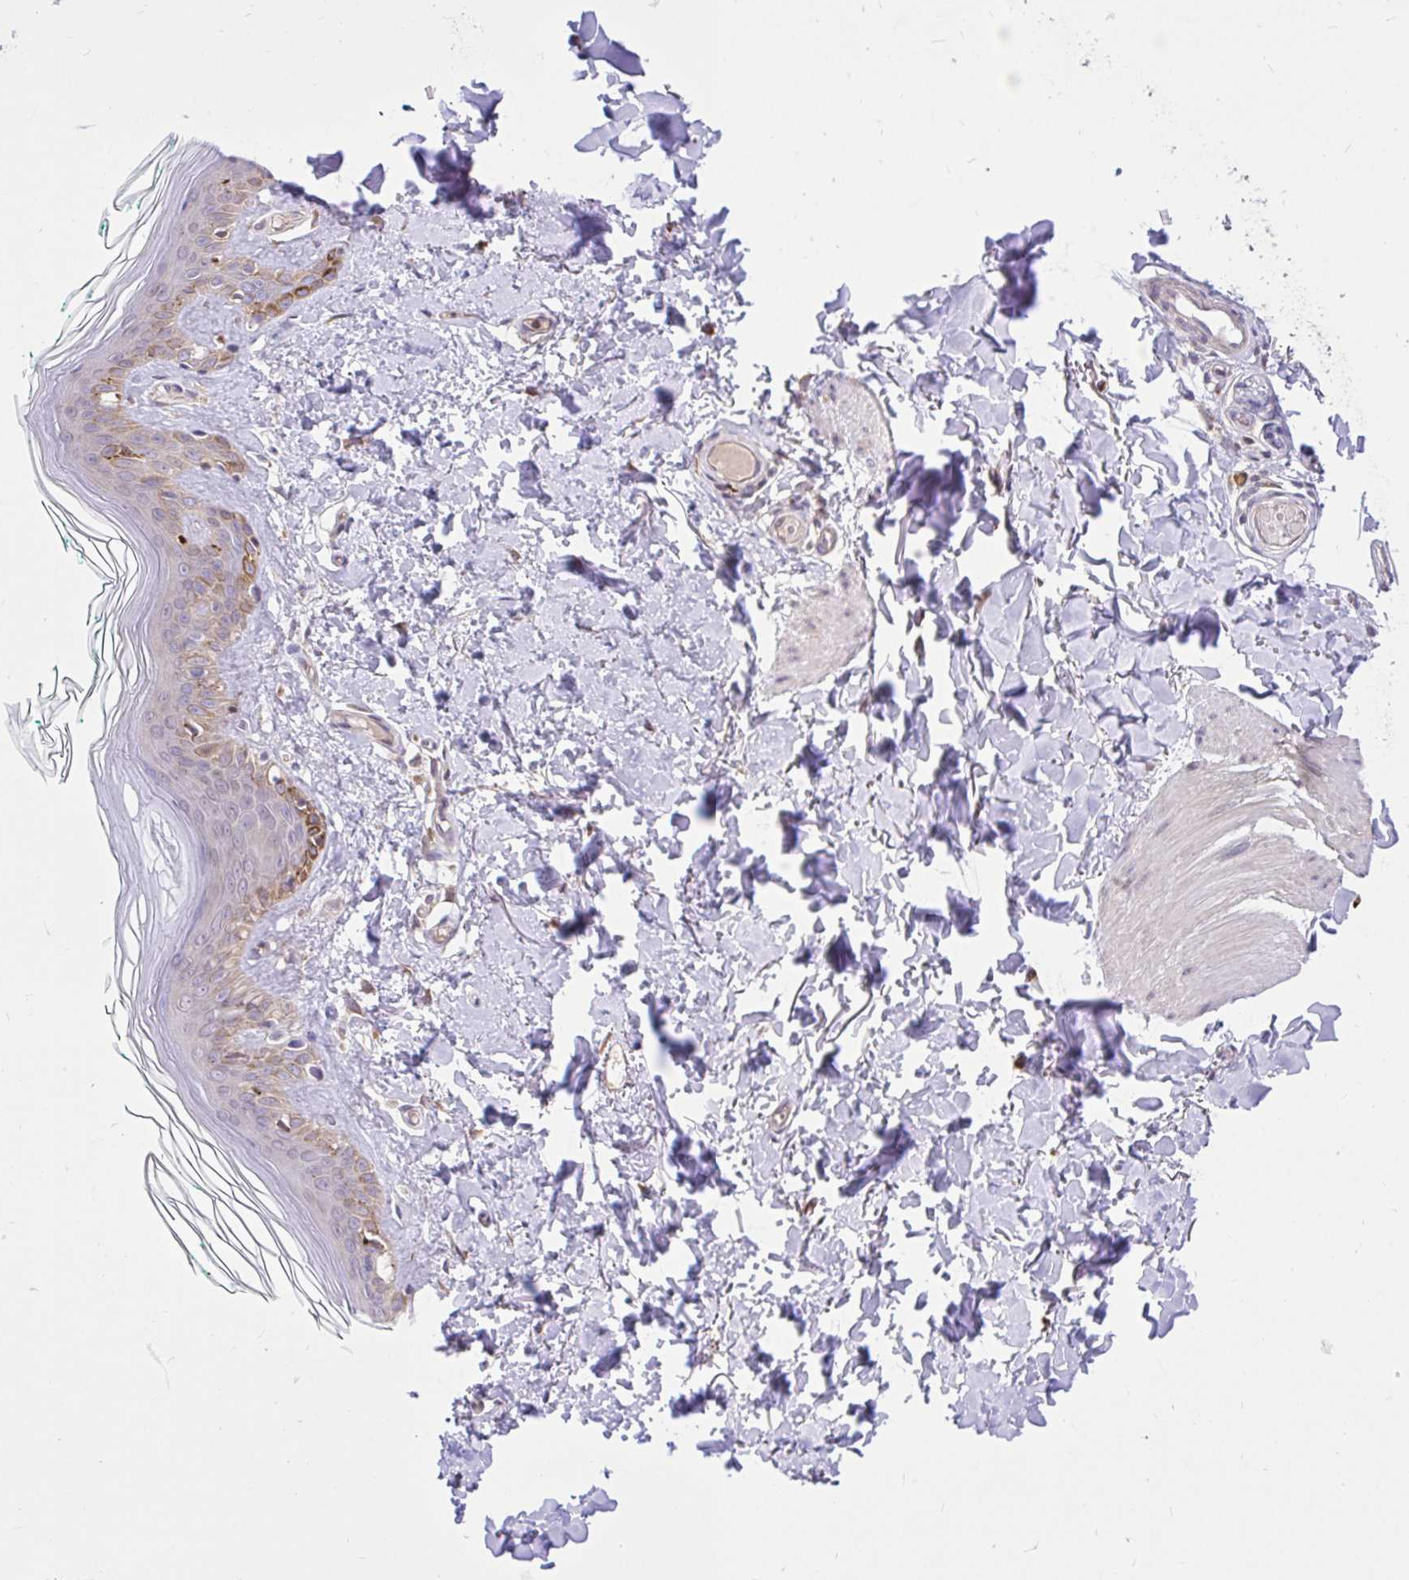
{"staining": {"intensity": "negative", "quantity": "none", "location": "none"}, "tissue": "skin", "cell_type": "Fibroblasts", "image_type": "normal", "snomed": [{"axis": "morphology", "description": "Normal tissue, NOS"}, {"axis": "topography", "description": "Skin"}, {"axis": "topography", "description": "Peripheral nerve tissue"}], "caption": "Fibroblasts are negative for protein expression in normal human skin. (DAB (3,3'-diaminobenzidine) immunohistochemistry (IHC) visualized using brightfield microscopy, high magnification).", "gene": "NAALAD2", "patient": {"sex": "female", "age": 45}}